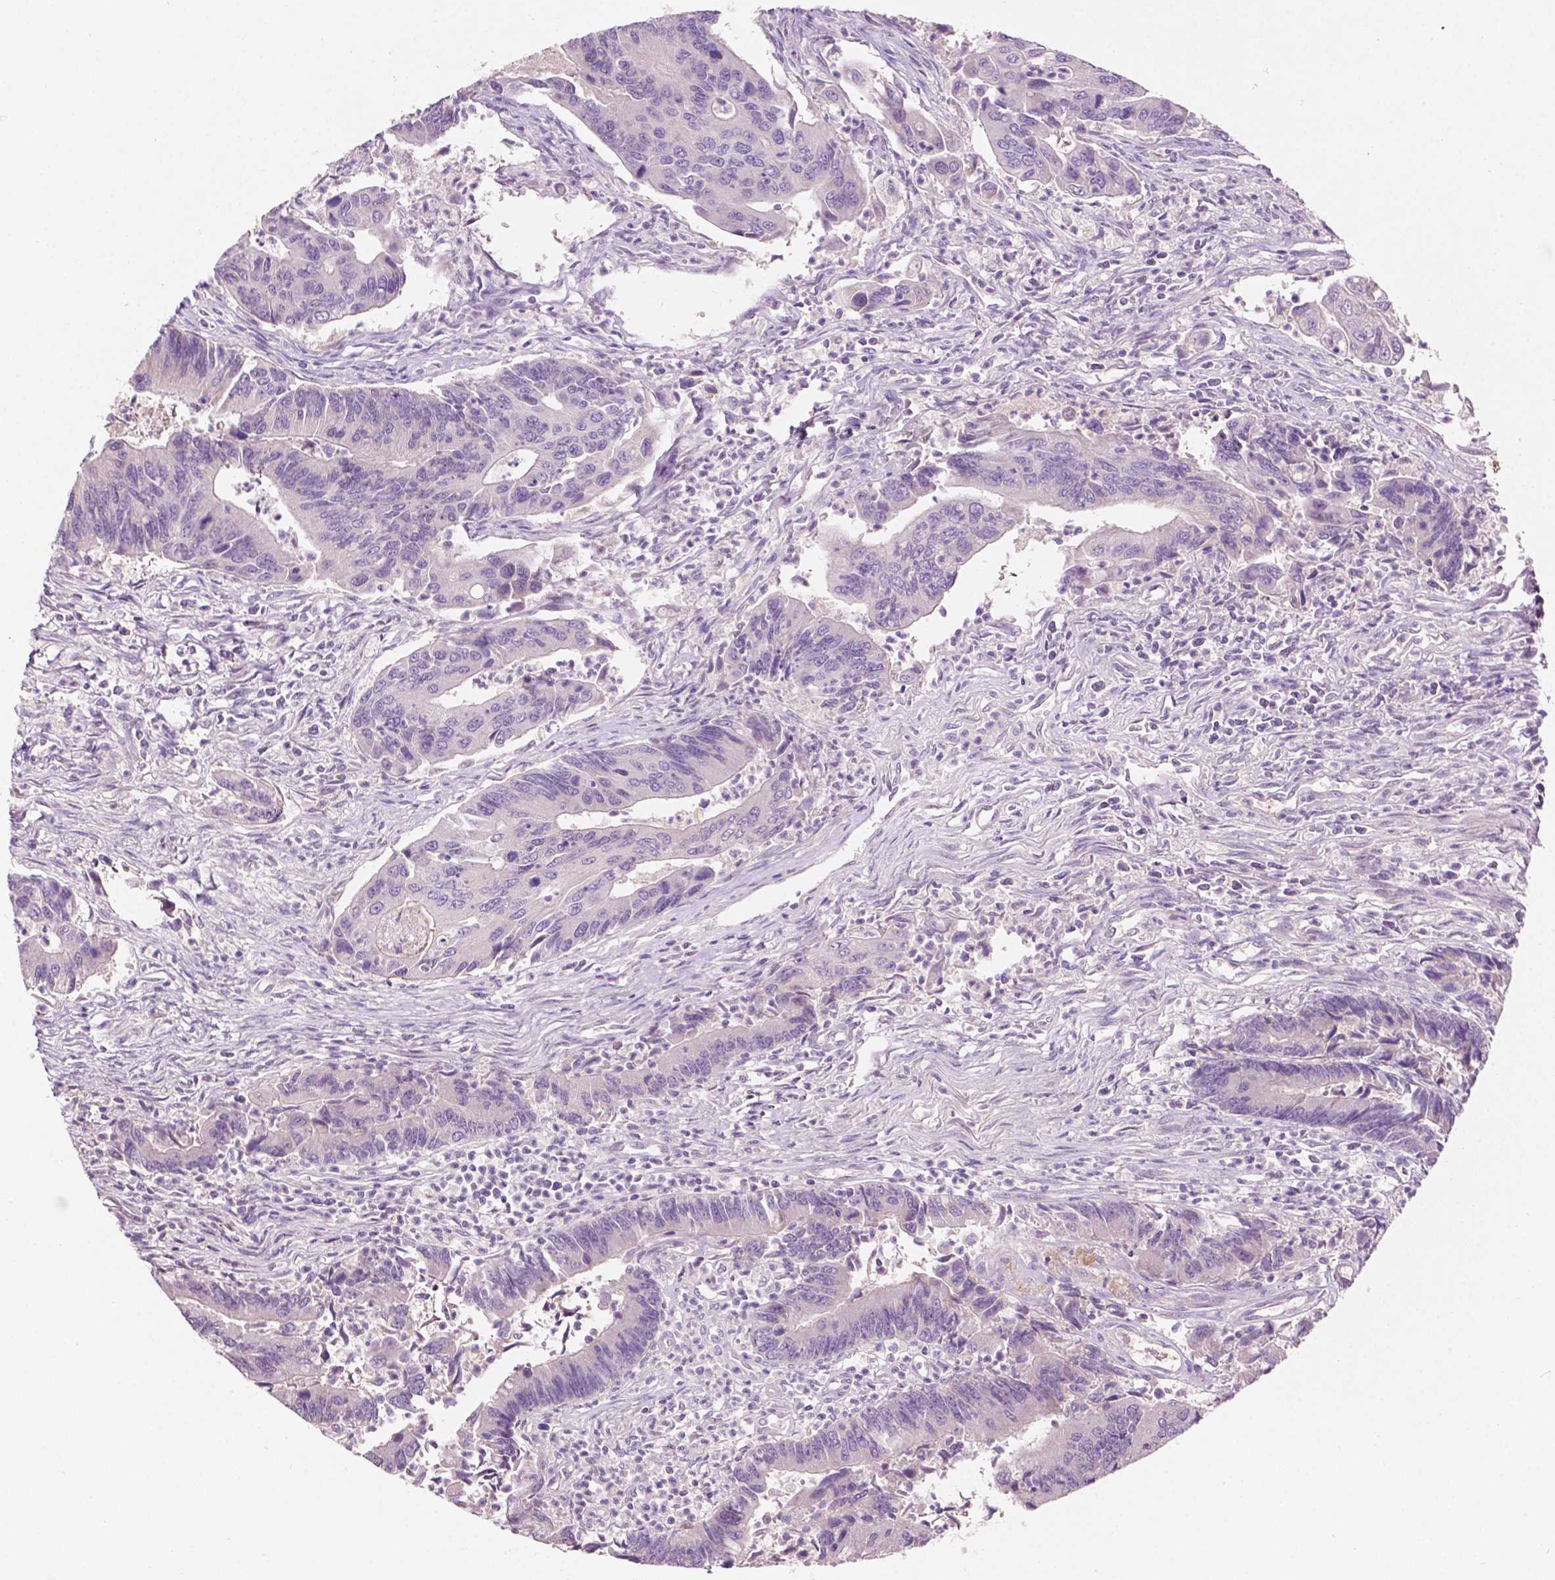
{"staining": {"intensity": "negative", "quantity": "none", "location": "none"}, "tissue": "colorectal cancer", "cell_type": "Tumor cells", "image_type": "cancer", "snomed": [{"axis": "morphology", "description": "Adenocarcinoma, NOS"}, {"axis": "topography", "description": "Colon"}], "caption": "Immunohistochemical staining of colorectal cancer displays no significant positivity in tumor cells.", "gene": "TM6SF2", "patient": {"sex": "female", "age": 67}}